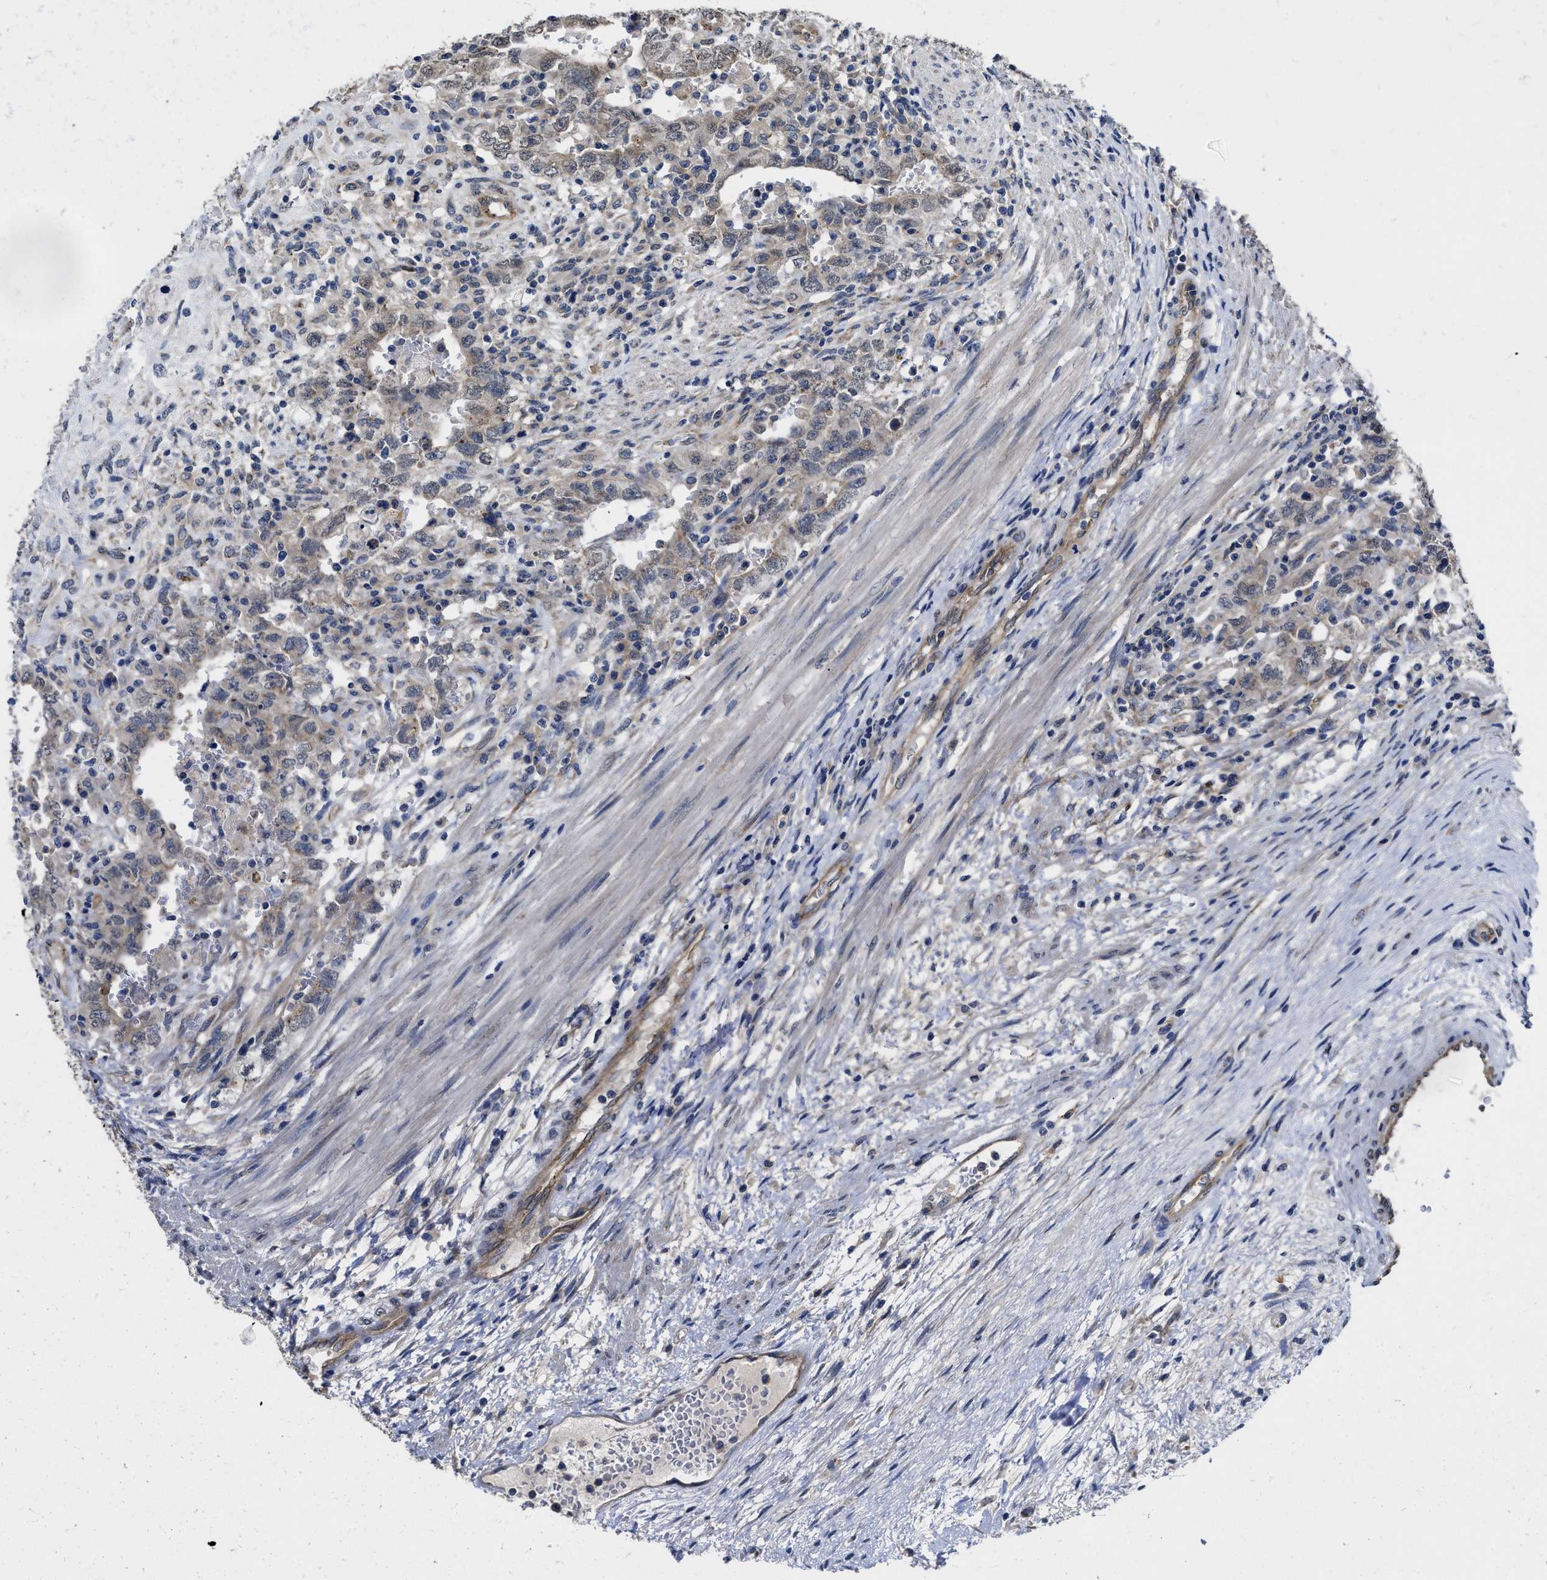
{"staining": {"intensity": "weak", "quantity": "<25%", "location": "cytoplasmic/membranous"}, "tissue": "testis cancer", "cell_type": "Tumor cells", "image_type": "cancer", "snomed": [{"axis": "morphology", "description": "Carcinoma, Embryonal, NOS"}, {"axis": "topography", "description": "Testis"}], "caption": "Tumor cells are negative for brown protein staining in testis embryonal carcinoma.", "gene": "PKD2", "patient": {"sex": "male", "age": 26}}